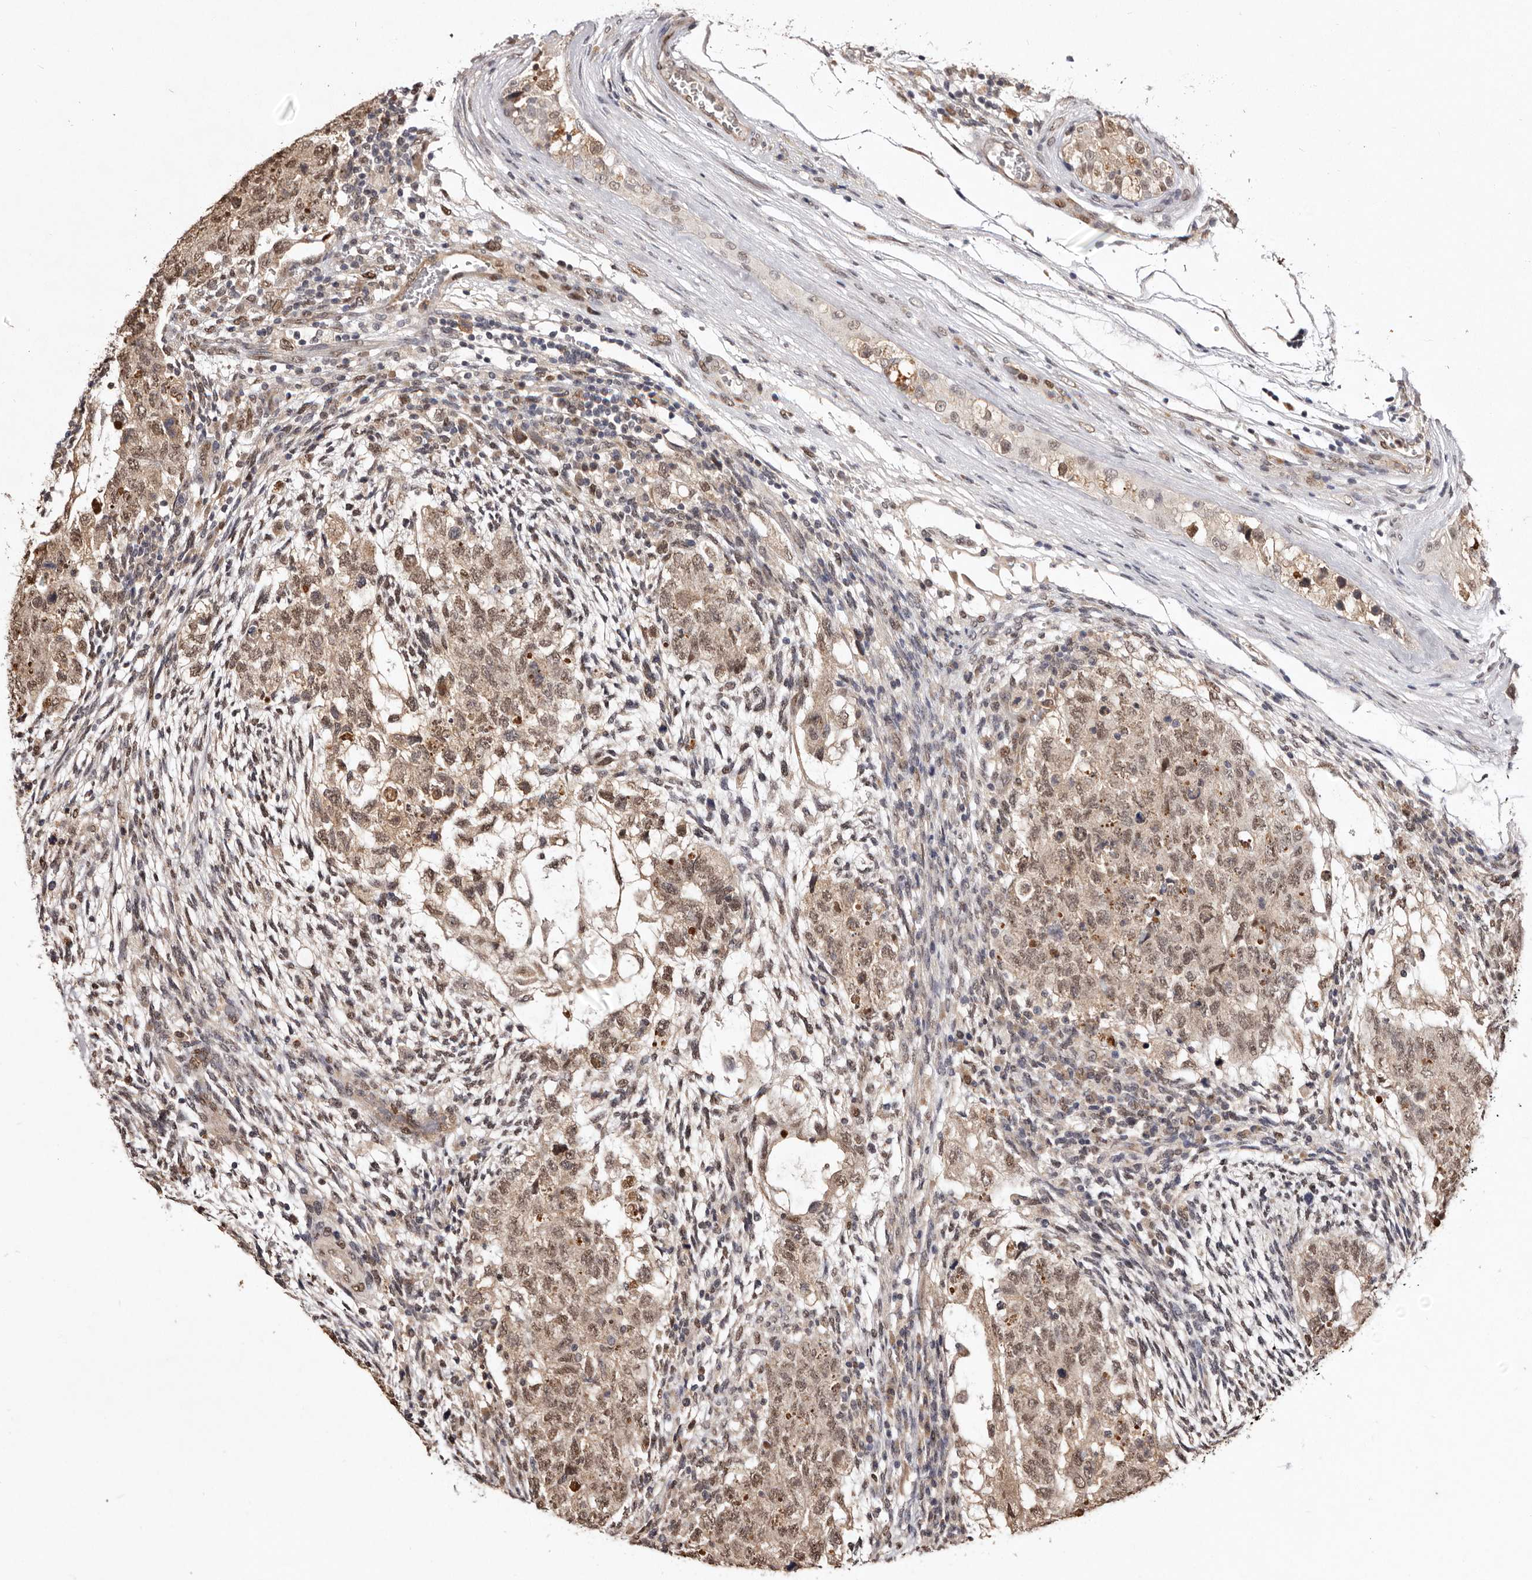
{"staining": {"intensity": "weak", "quantity": ">75%", "location": "cytoplasmic/membranous,nuclear"}, "tissue": "testis cancer", "cell_type": "Tumor cells", "image_type": "cancer", "snomed": [{"axis": "morphology", "description": "Normal tissue, NOS"}, {"axis": "morphology", "description": "Carcinoma, Embryonal, NOS"}, {"axis": "topography", "description": "Testis"}], "caption": "Human testis cancer (embryonal carcinoma) stained for a protein (brown) shows weak cytoplasmic/membranous and nuclear positive staining in approximately >75% of tumor cells.", "gene": "NOTCH1", "patient": {"sex": "male", "age": 36}}